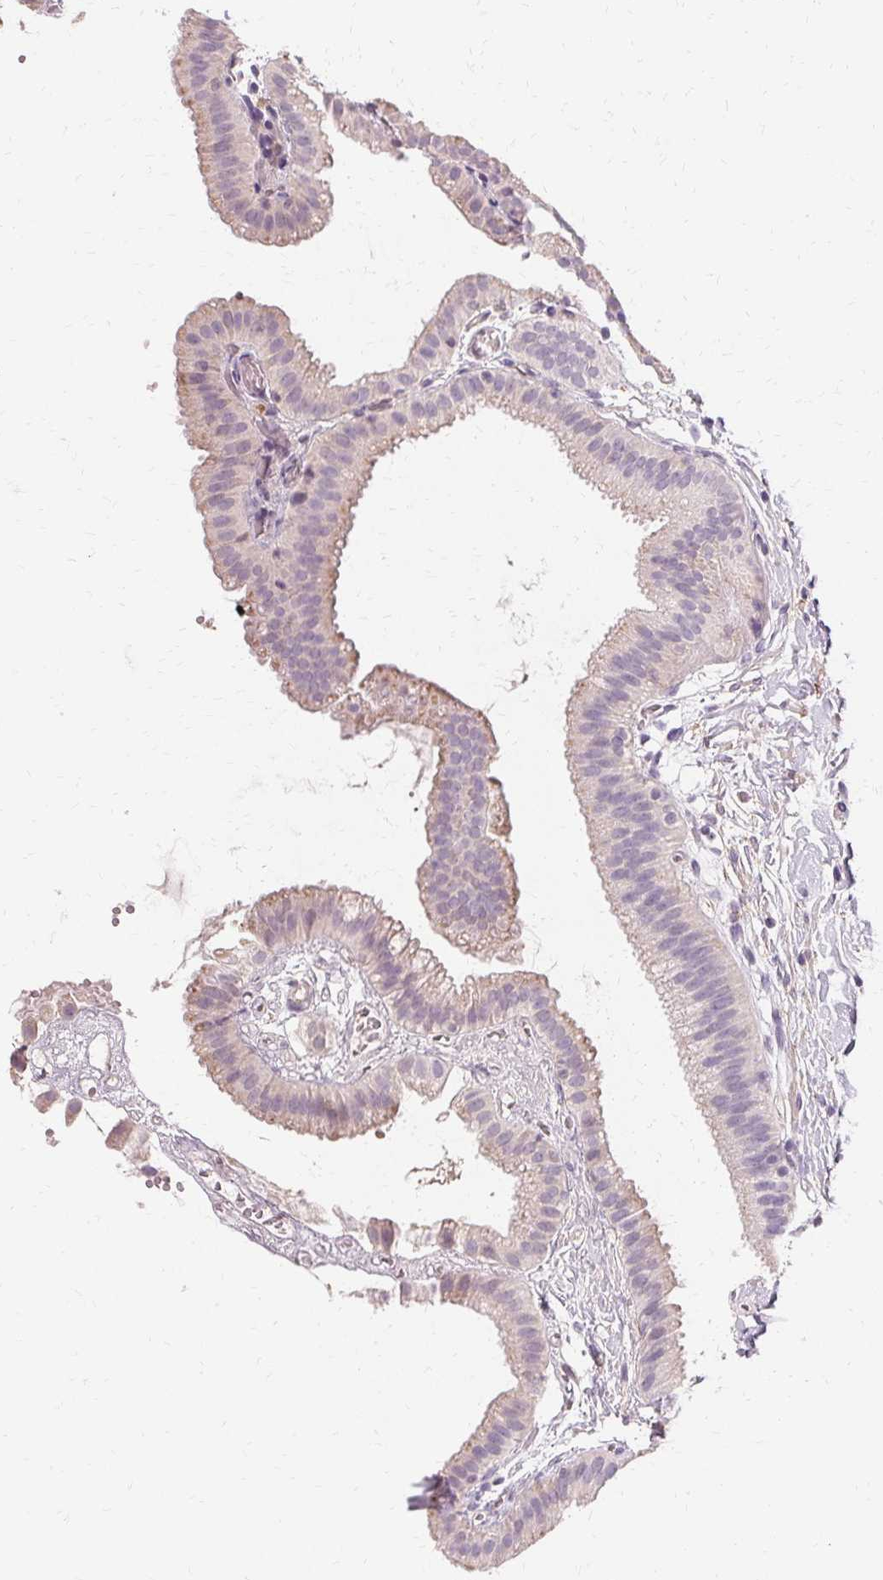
{"staining": {"intensity": "negative", "quantity": "none", "location": "none"}, "tissue": "gallbladder", "cell_type": "Glandular cells", "image_type": "normal", "snomed": [{"axis": "morphology", "description": "Normal tissue, NOS"}, {"axis": "topography", "description": "Gallbladder"}], "caption": "This is an immunohistochemistry (IHC) photomicrograph of normal gallbladder. There is no staining in glandular cells.", "gene": "IFNGR1", "patient": {"sex": "female", "age": 63}}